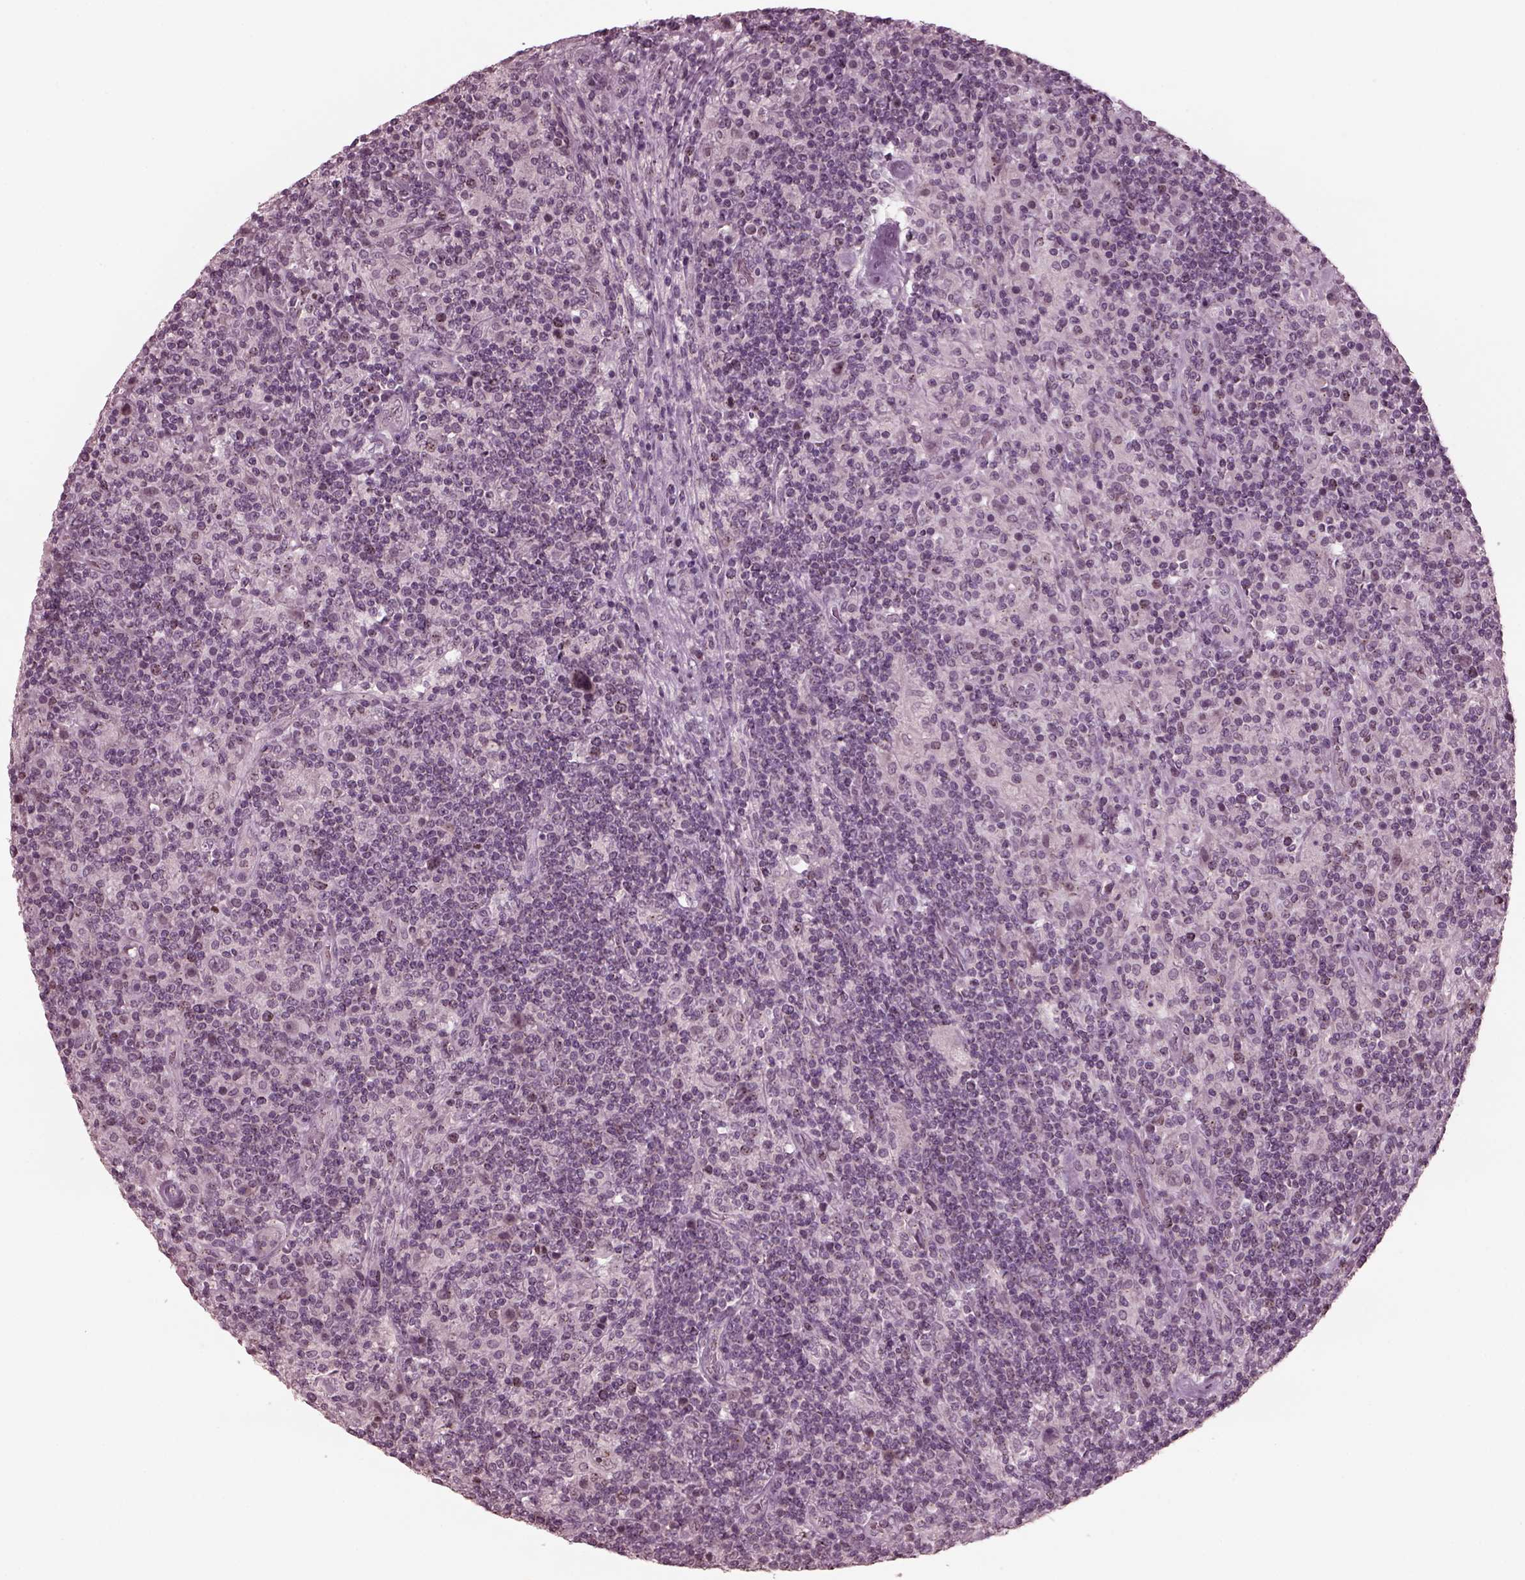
{"staining": {"intensity": "negative", "quantity": "none", "location": "none"}, "tissue": "lymphoma", "cell_type": "Tumor cells", "image_type": "cancer", "snomed": [{"axis": "morphology", "description": "Hodgkin's disease, NOS"}, {"axis": "topography", "description": "Lymph node"}], "caption": "The immunohistochemistry image has no significant staining in tumor cells of Hodgkin's disease tissue. Brightfield microscopy of IHC stained with DAB (3,3'-diaminobenzidine) (brown) and hematoxylin (blue), captured at high magnification.", "gene": "SAXO1", "patient": {"sex": "male", "age": 70}}